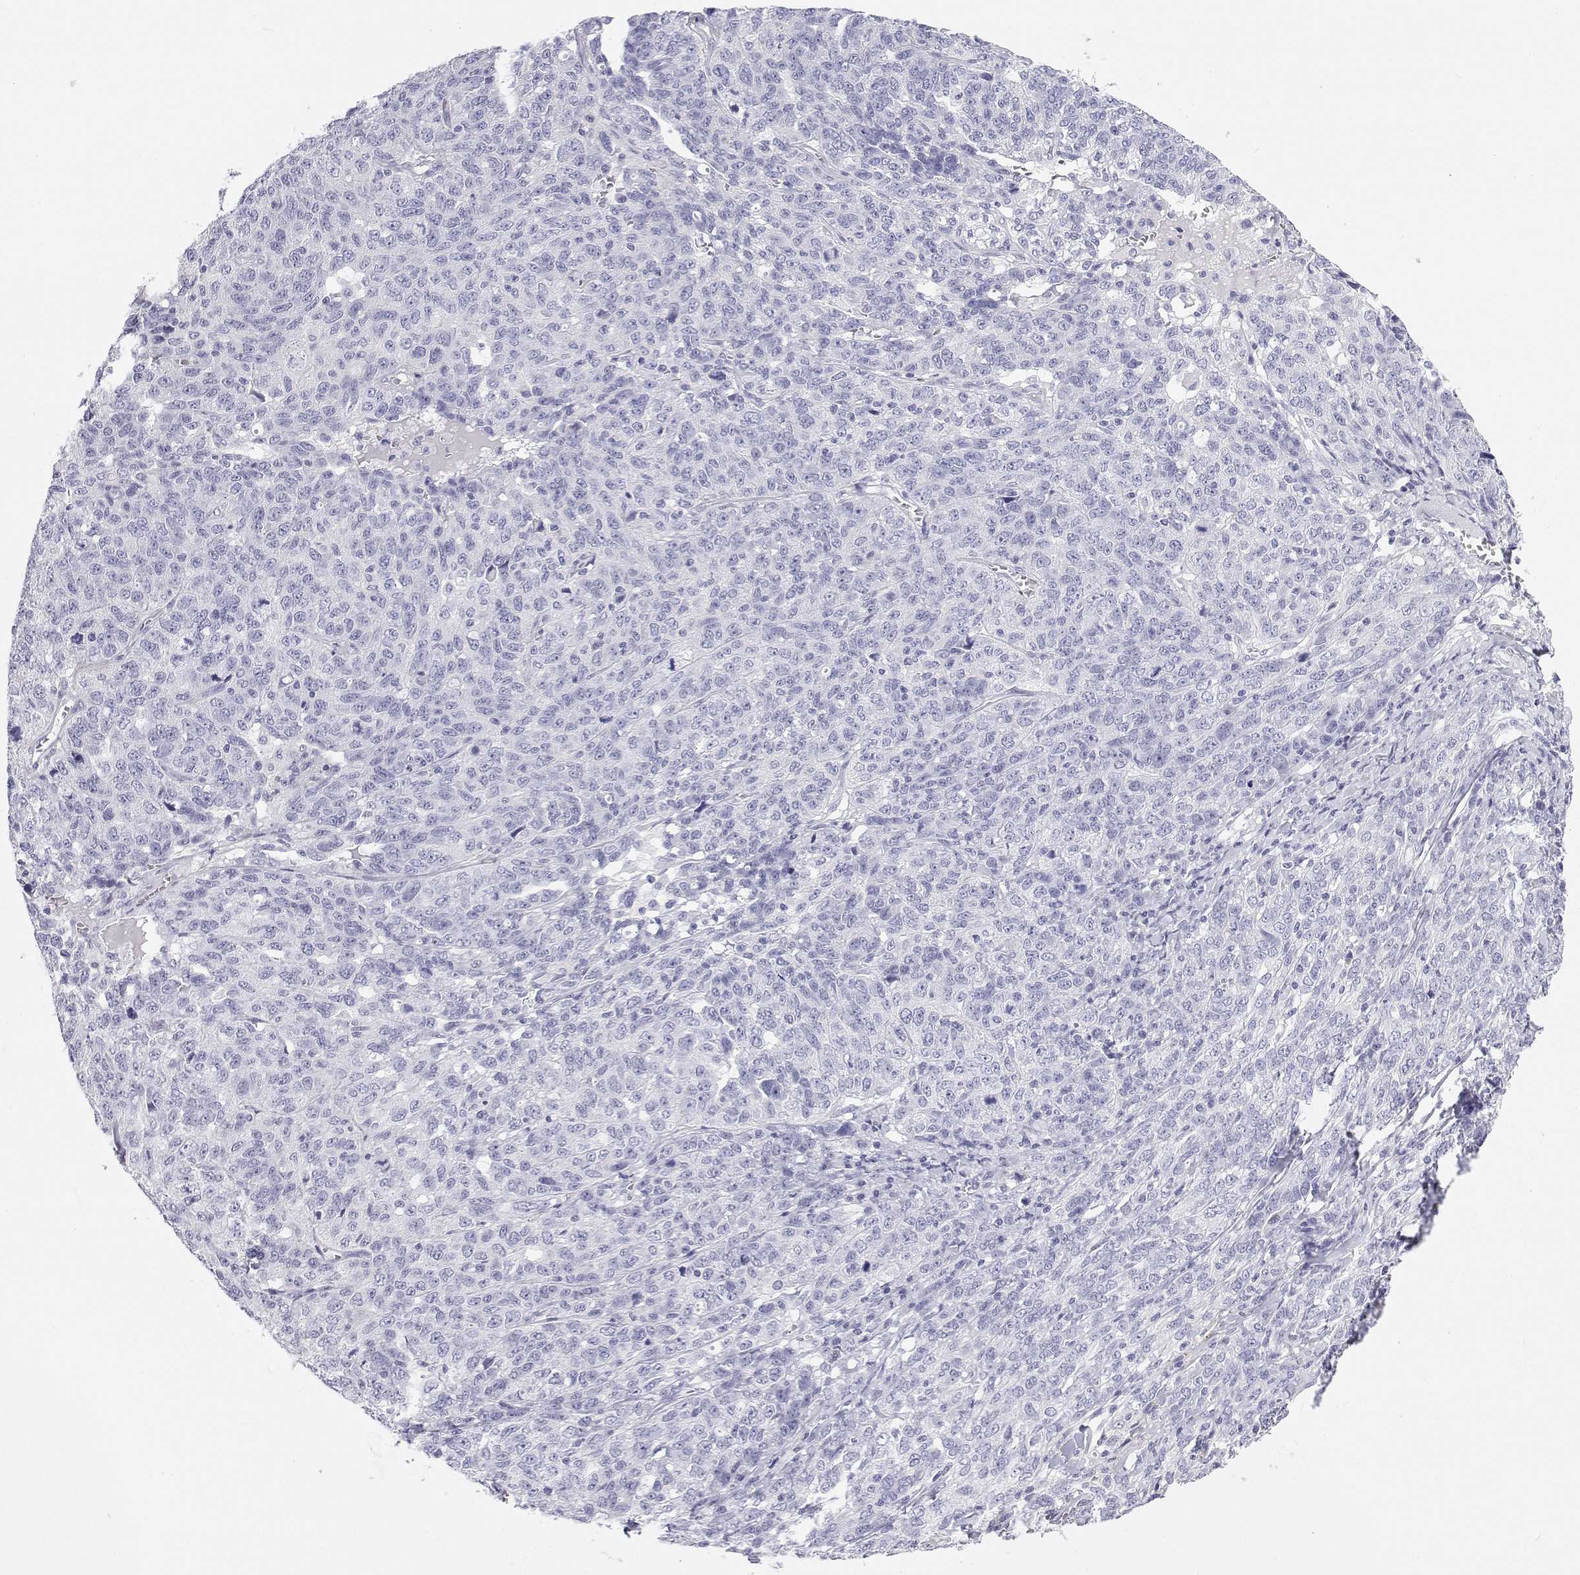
{"staining": {"intensity": "negative", "quantity": "none", "location": "none"}, "tissue": "ovarian cancer", "cell_type": "Tumor cells", "image_type": "cancer", "snomed": [{"axis": "morphology", "description": "Cystadenocarcinoma, serous, NOS"}, {"axis": "topography", "description": "Ovary"}], "caption": "There is no significant positivity in tumor cells of ovarian cancer. (Brightfield microscopy of DAB (3,3'-diaminobenzidine) immunohistochemistry at high magnification).", "gene": "BHMT", "patient": {"sex": "female", "age": 71}}